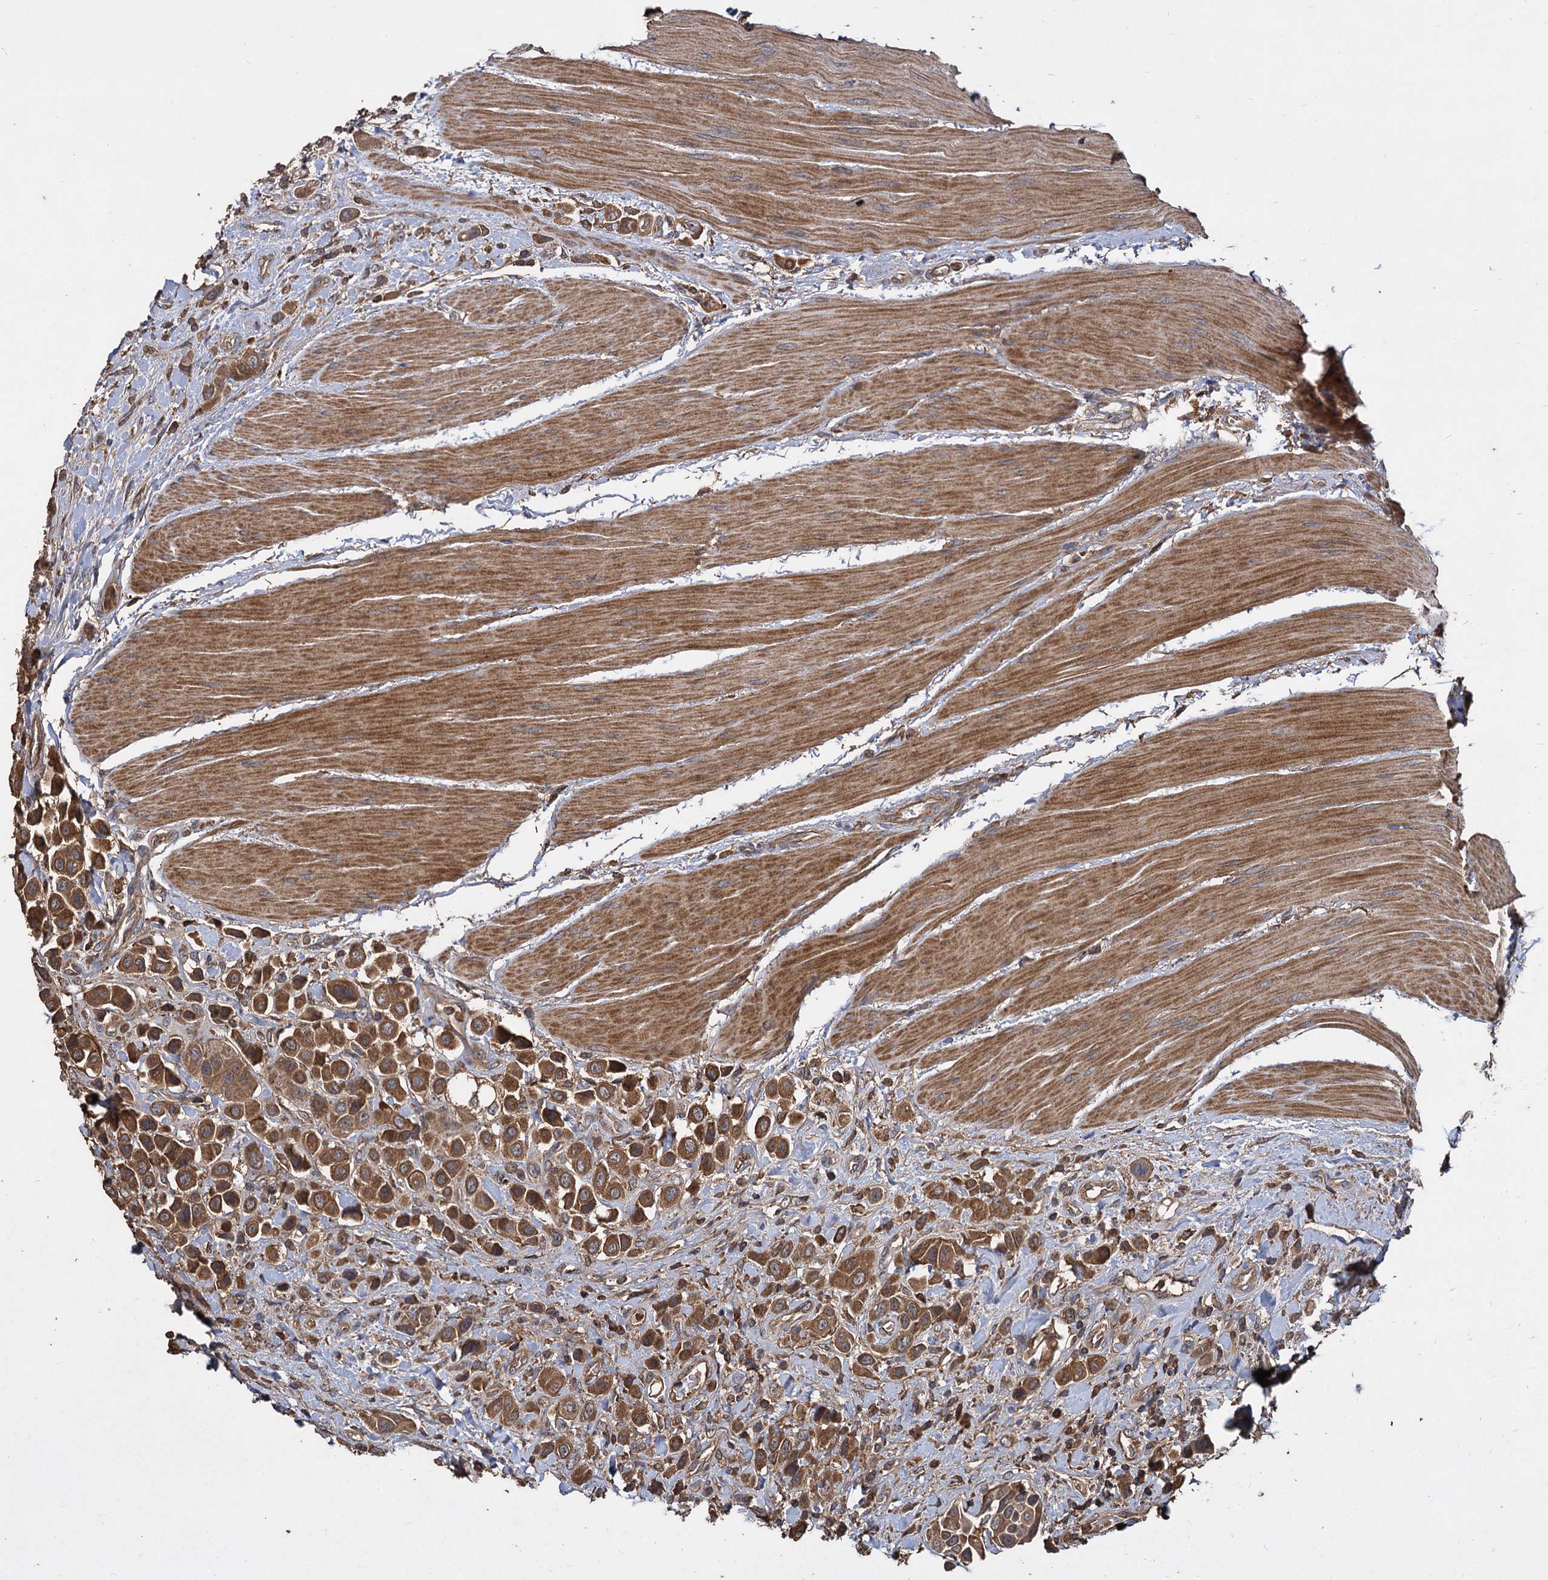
{"staining": {"intensity": "moderate", "quantity": ">75%", "location": "cytoplasmic/membranous"}, "tissue": "urothelial cancer", "cell_type": "Tumor cells", "image_type": "cancer", "snomed": [{"axis": "morphology", "description": "Urothelial carcinoma, High grade"}, {"axis": "topography", "description": "Urinary bladder"}], "caption": "Brown immunohistochemical staining in human urothelial cancer shows moderate cytoplasmic/membranous positivity in about >75% of tumor cells.", "gene": "GCLC", "patient": {"sex": "male", "age": 50}}